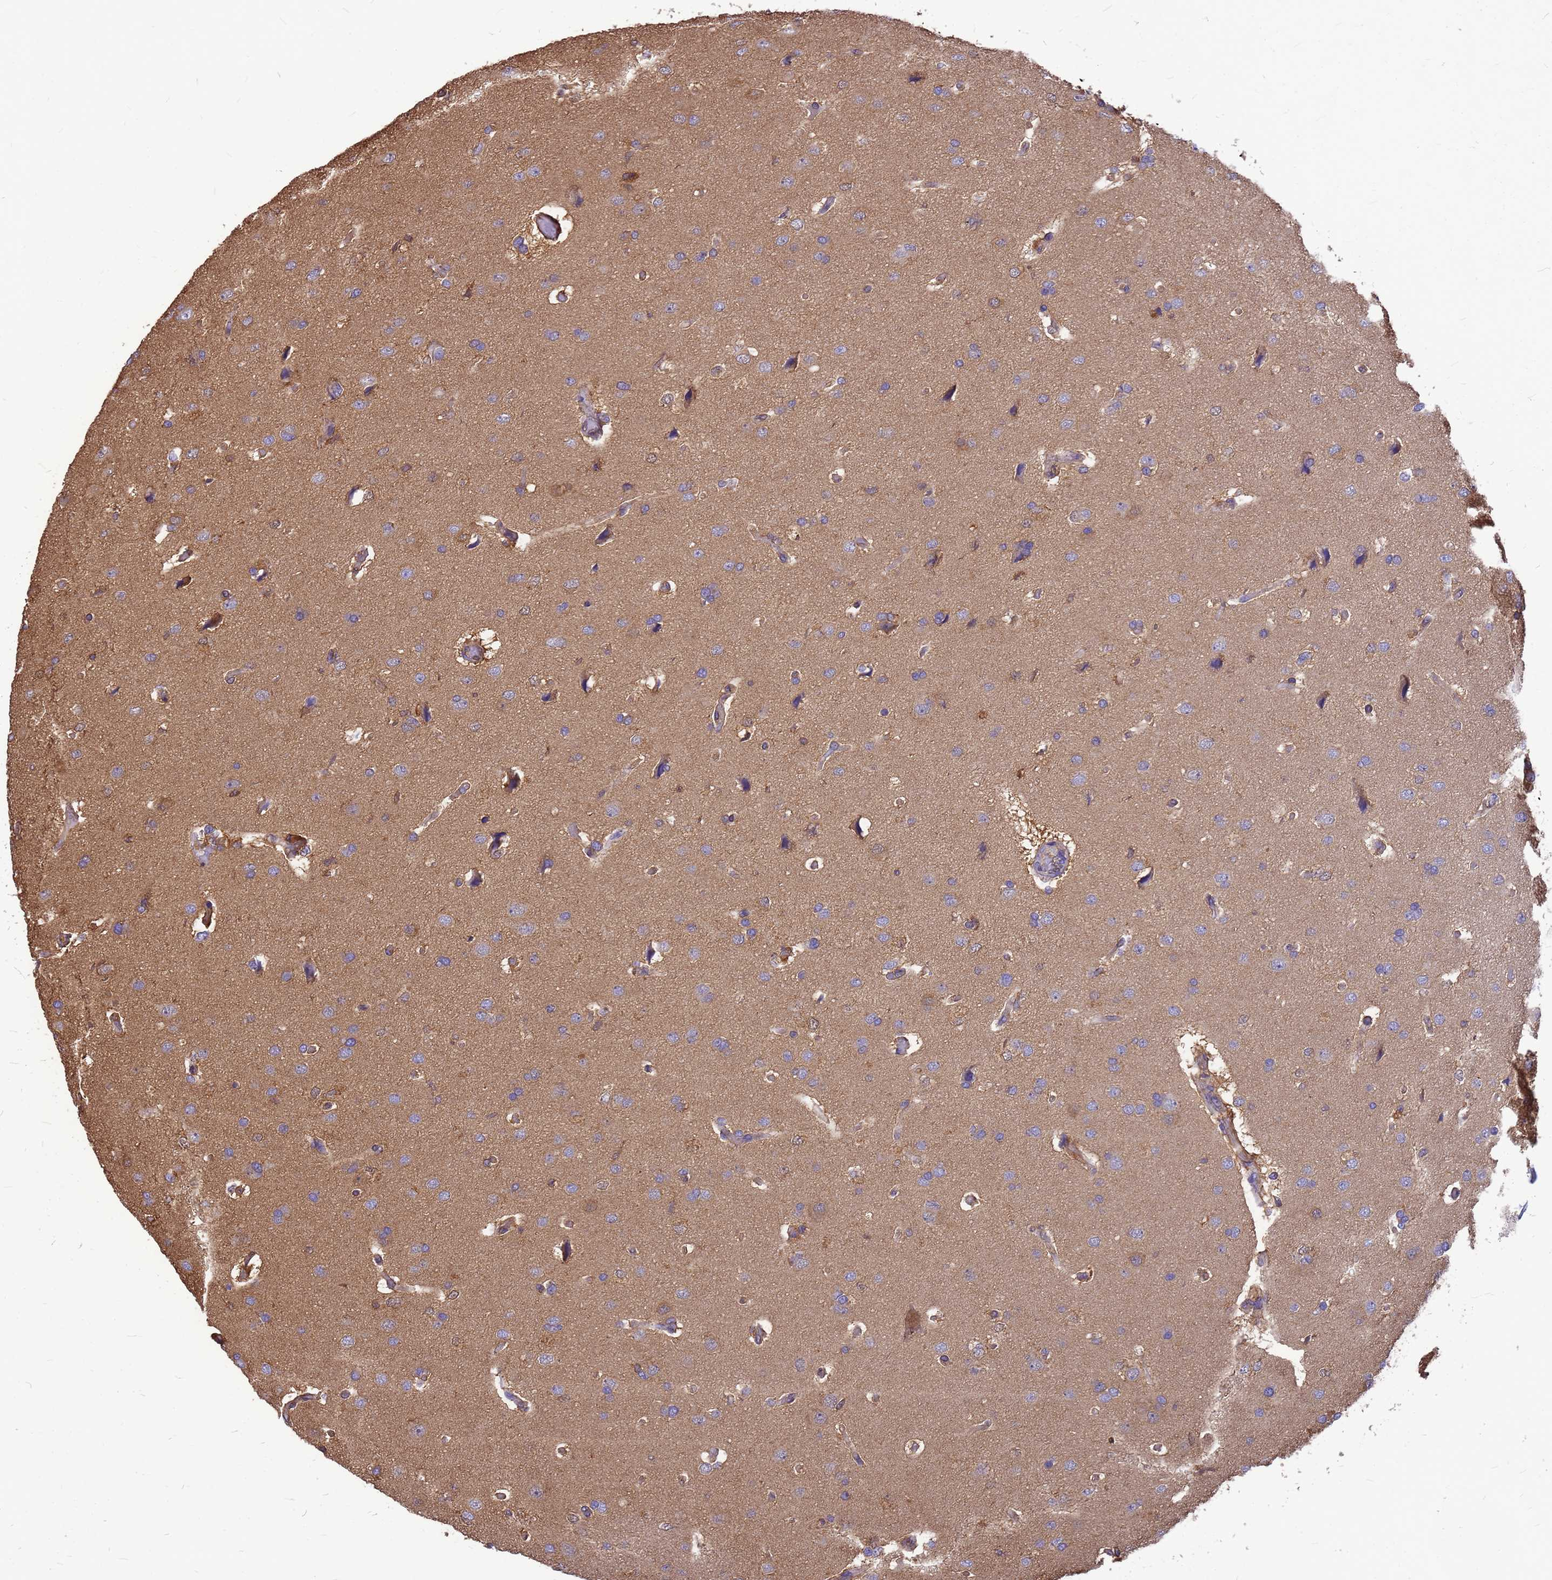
{"staining": {"intensity": "negative", "quantity": "none", "location": "none"}, "tissue": "glioma", "cell_type": "Tumor cells", "image_type": "cancer", "snomed": [{"axis": "morphology", "description": "Glioma, malignant, High grade"}, {"axis": "topography", "description": "Brain"}], "caption": "IHC of glioma exhibits no staining in tumor cells.", "gene": "GID4", "patient": {"sex": "male", "age": 77}}